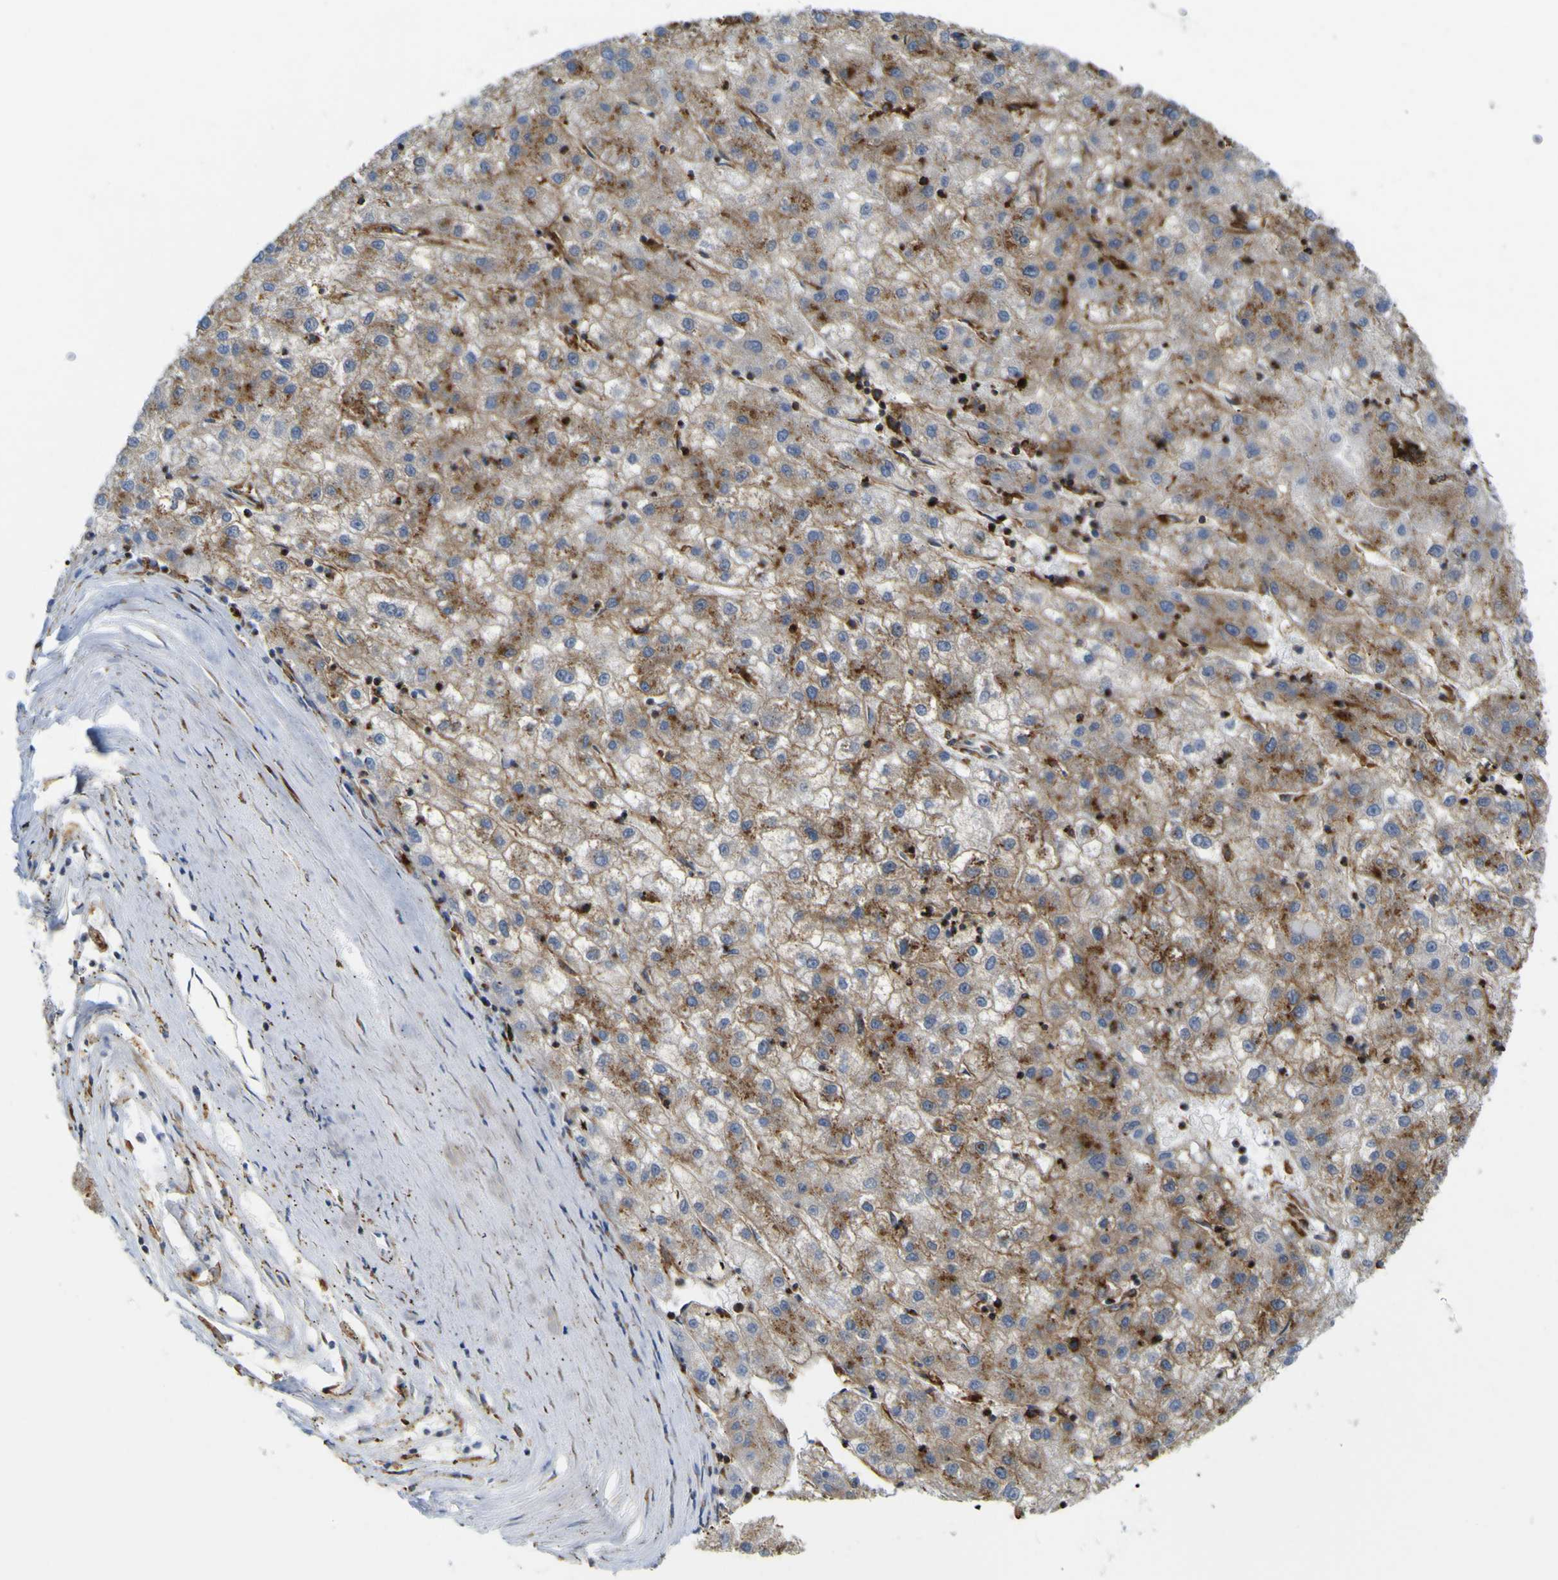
{"staining": {"intensity": "moderate", "quantity": ">75%", "location": "cytoplasmic/membranous"}, "tissue": "liver cancer", "cell_type": "Tumor cells", "image_type": "cancer", "snomed": [{"axis": "morphology", "description": "Carcinoma, Hepatocellular, NOS"}, {"axis": "topography", "description": "Liver"}], "caption": "Protein staining of liver cancer (hepatocellular carcinoma) tissue displays moderate cytoplasmic/membranous staining in approximately >75% of tumor cells. The staining was performed using DAB (3,3'-diaminobenzidine), with brown indicating positive protein expression. Nuclei are stained blue with hematoxylin.", "gene": "IGF2R", "patient": {"sex": "male", "age": 72}}